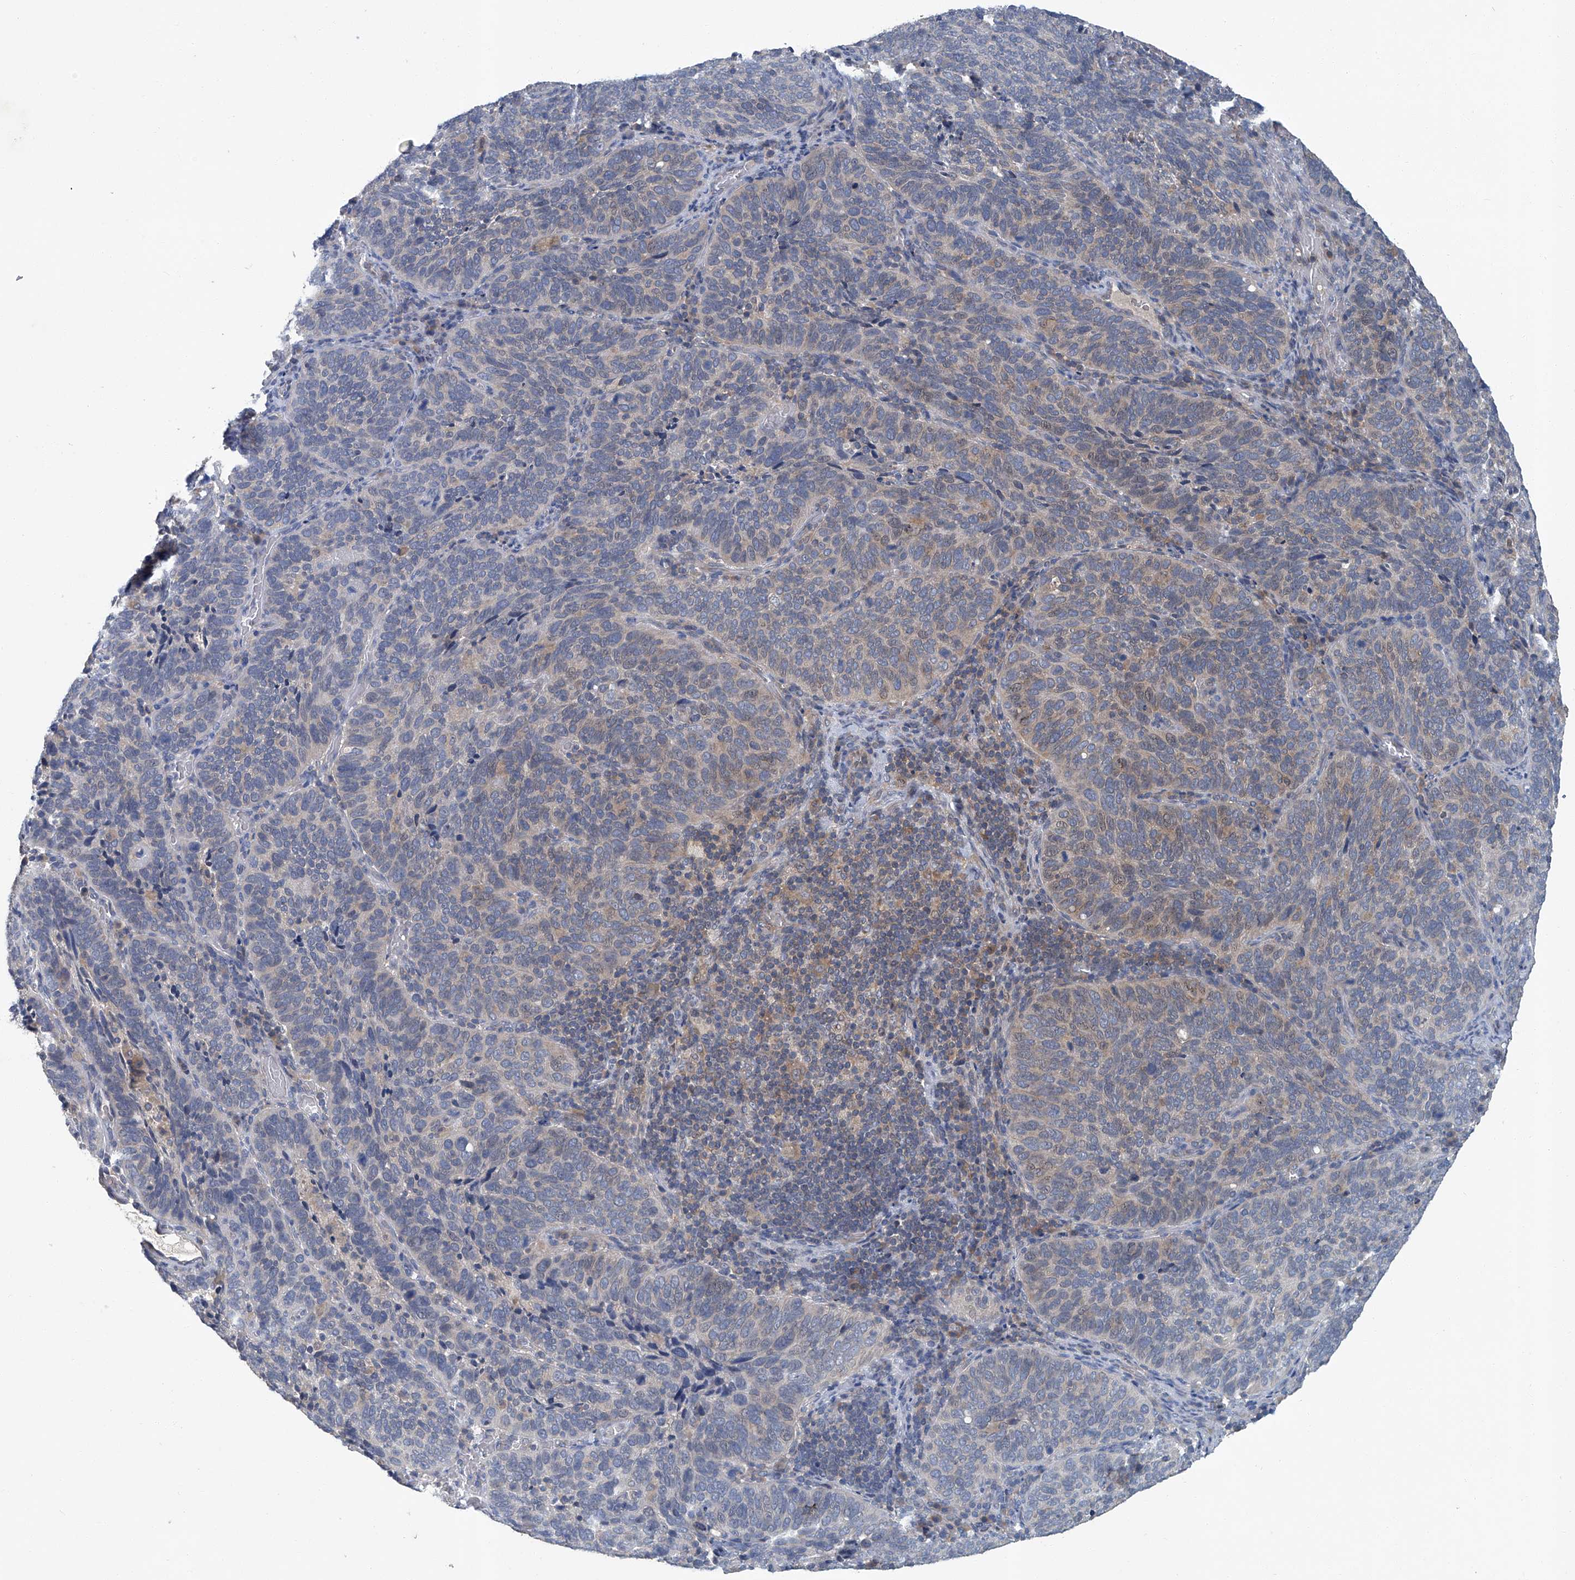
{"staining": {"intensity": "weak", "quantity": "<25%", "location": "cytoplasmic/membranous"}, "tissue": "cervical cancer", "cell_type": "Tumor cells", "image_type": "cancer", "snomed": [{"axis": "morphology", "description": "Squamous cell carcinoma, NOS"}, {"axis": "topography", "description": "Cervix"}], "caption": "Immunohistochemistry photomicrograph of human squamous cell carcinoma (cervical) stained for a protein (brown), which demonstrates no positivity in tumor cells. (DAB (3,3'-diaminobenzidine) immunohistochemistry (IHC), high magnification).", "gene": "ANKRD34A", "patient": {"sex": "female", "age": 60}}